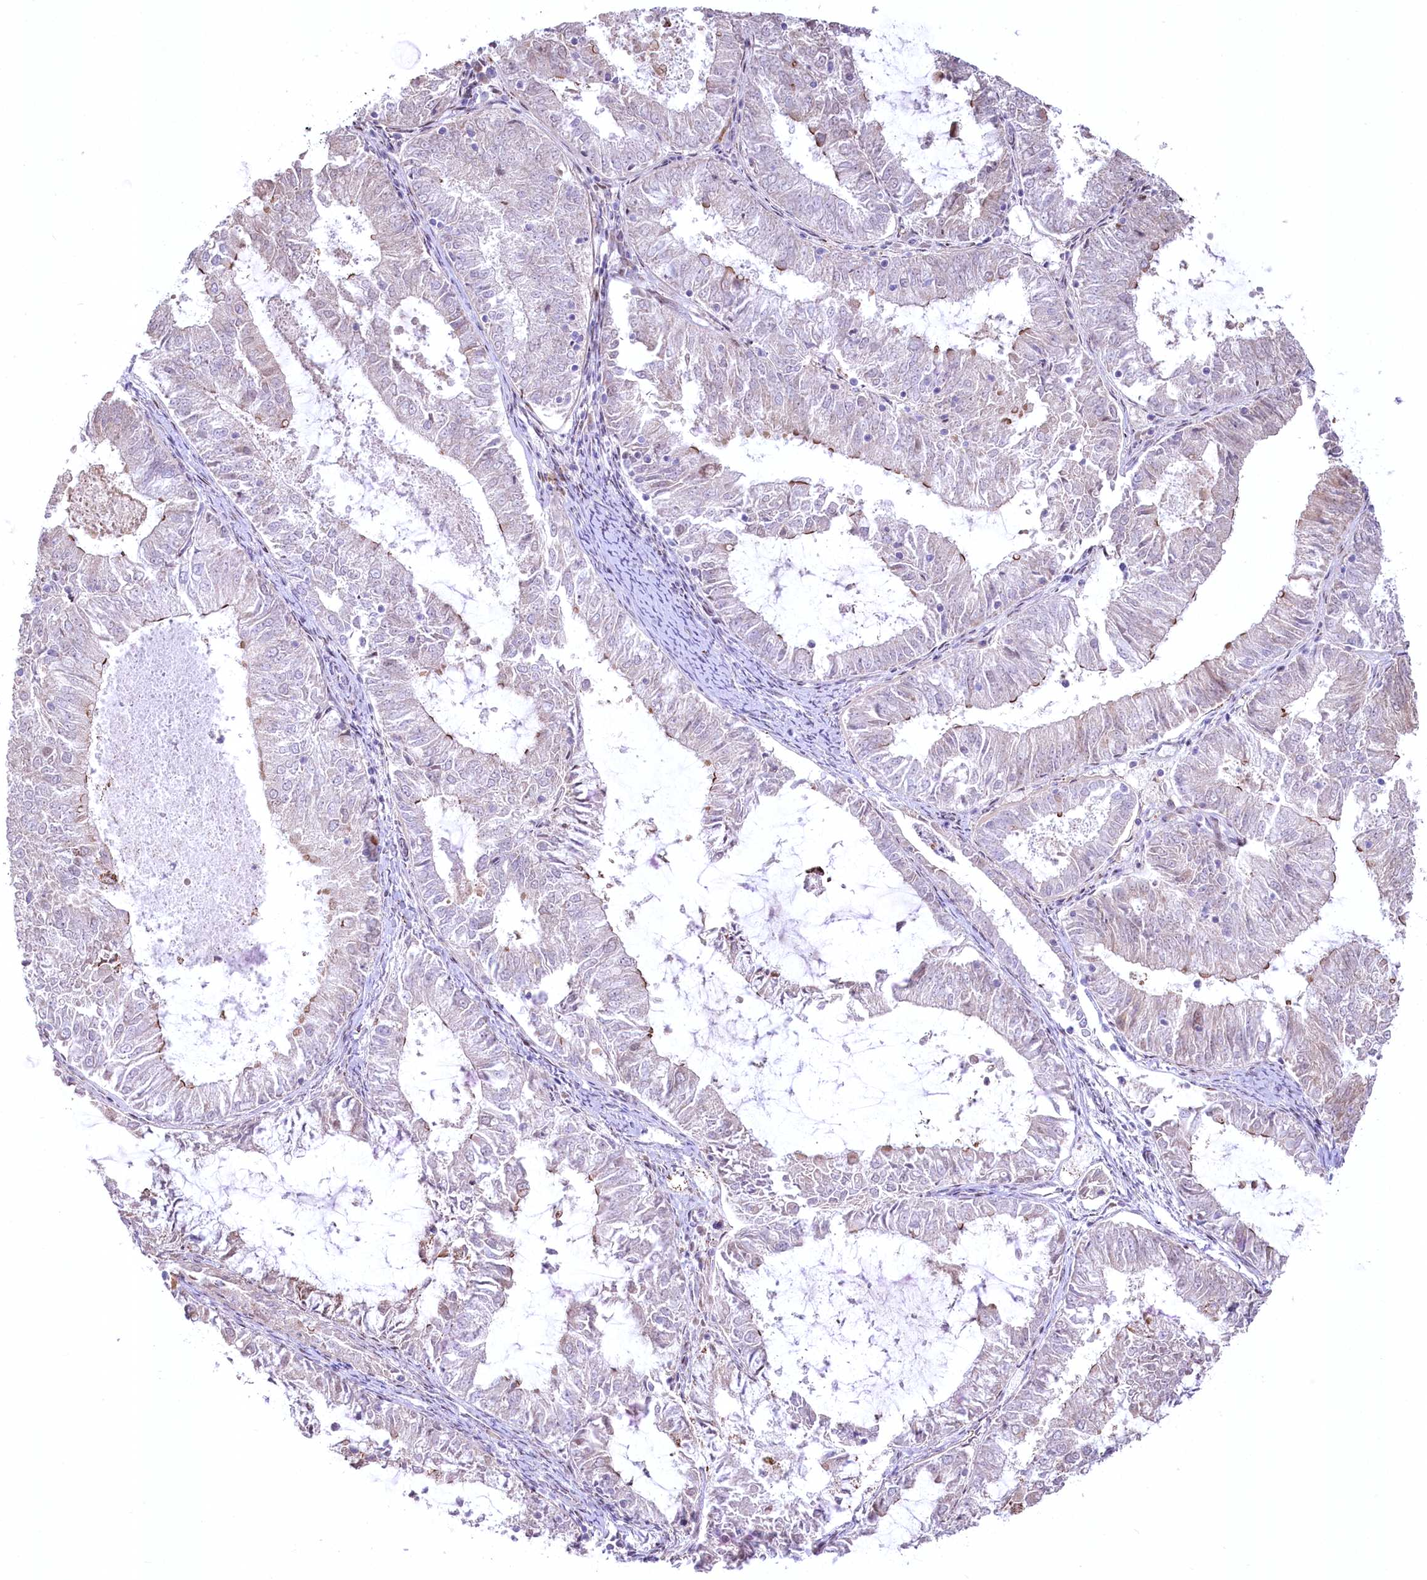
{"staining": {"intensity": "weak", "quantity": "<25%", "location": "cytoplasmic/membranous"}, "tissue": "endometrial cancer", "cell_type": "Tumor cells", "image_type": "cancer", "snomed": [{"axis": "morphology", "description": "Adenocarcinoma, NOS"}, {"axis": "topography", "description": "Endometrium"}], "caption": "DAB (3,3'-diaminobenzidine) immunohistochemical staining of human adenocarcinoma (endometrial) demonstrates no significant positivity in tumor cells.", "gene": "CEP164", "patient": {"sex": "female", "age": 57}}